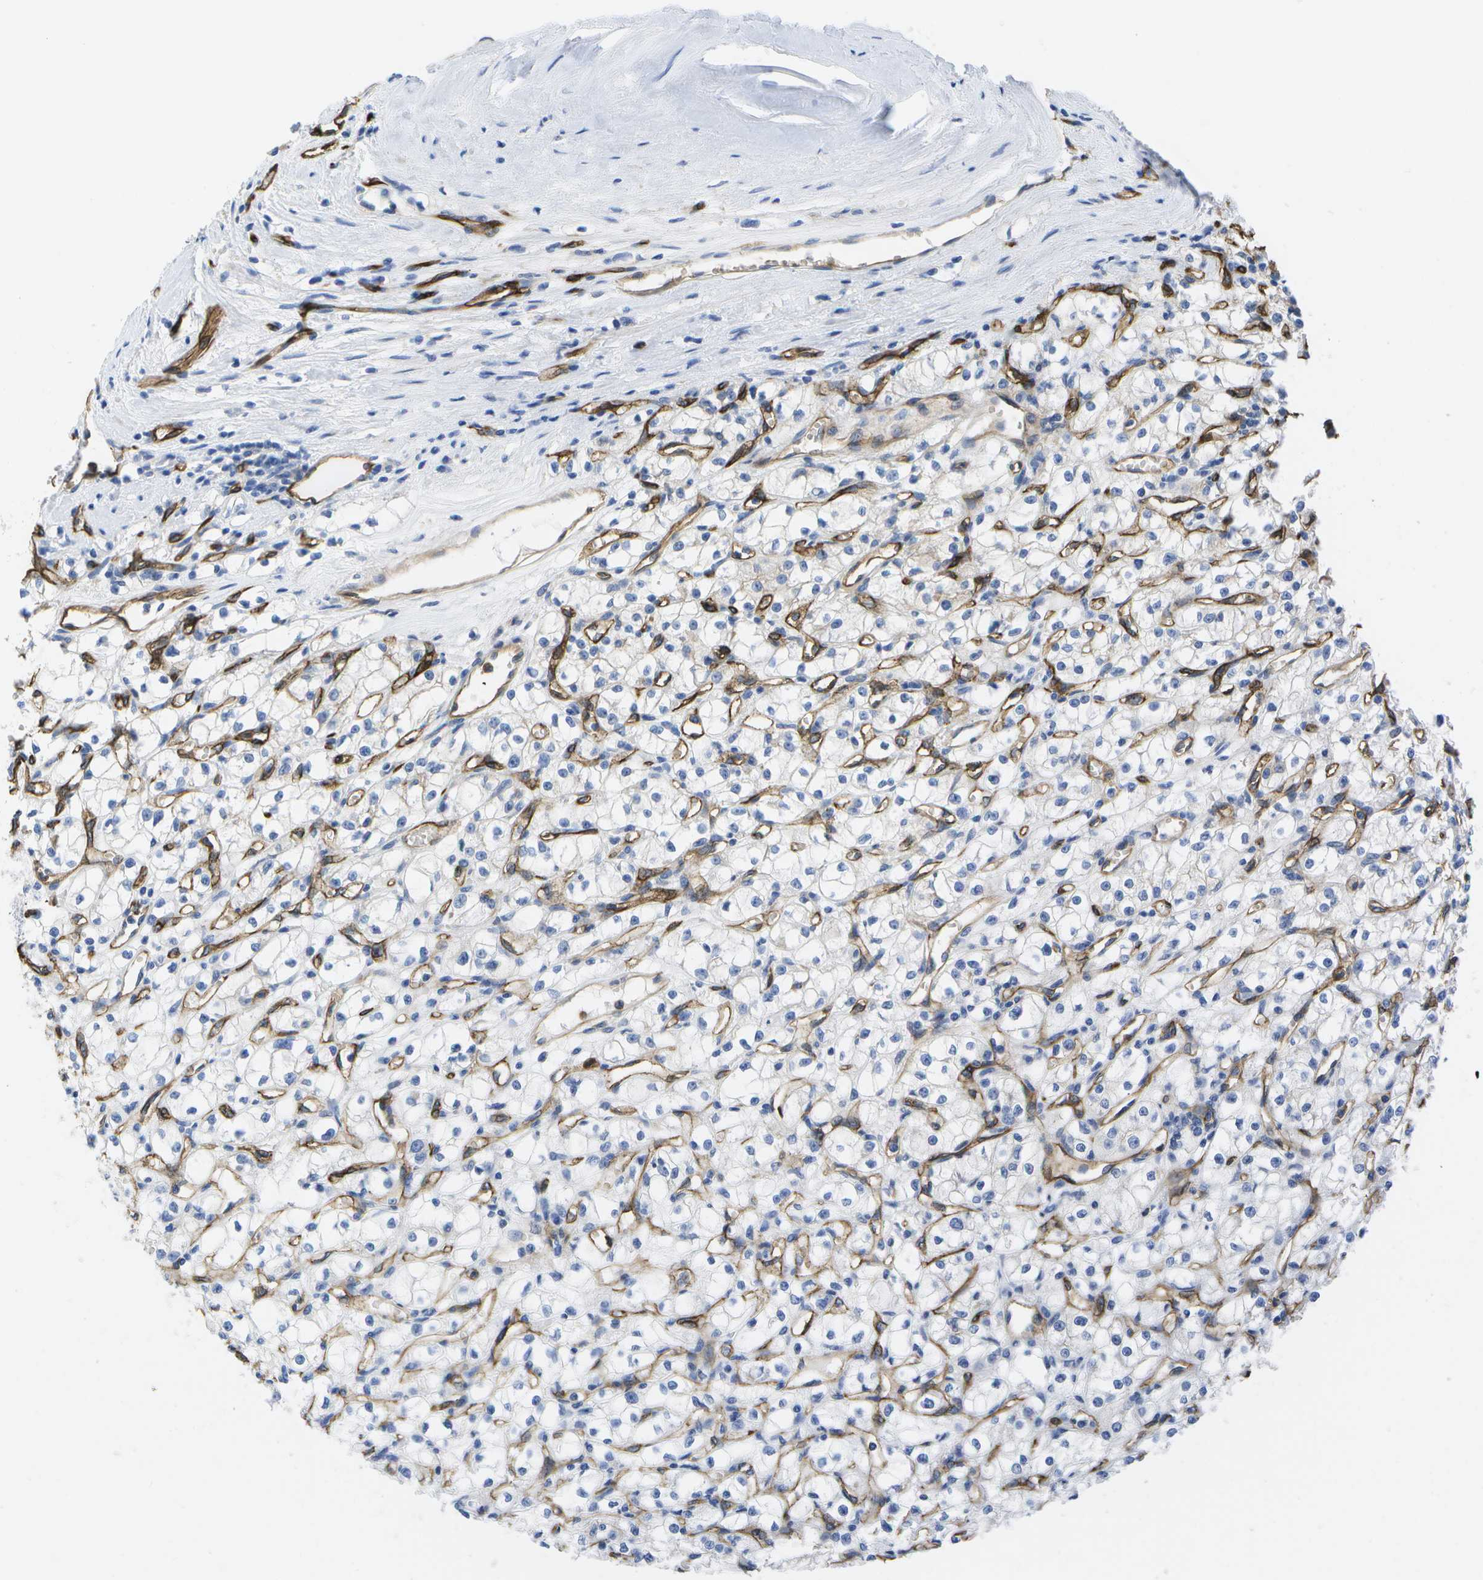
{"staining": {"intensity": "negative", "quantity": "none", "location": "none"}, "tissue": "renal cancer", "cell_type": "Tumor cells", "image_type": "cancer", "snomed": [{"axis": "morphology", "description": "Adenocarcinoma, NOS"}, {"axis": "topography", "description": "Kidney"}], "caption": "High magnification brightfield microscopy of renal cancer stained with DAB (brown) and counterstained with hematoxylin (blue): tumor cells show no significant staining. The staining is performed using DAB brown chromogen with nuclei counter-stained in using hematoxylin.", "gene": "DYSF", "patient": {"sex": "male", "age": 56}}